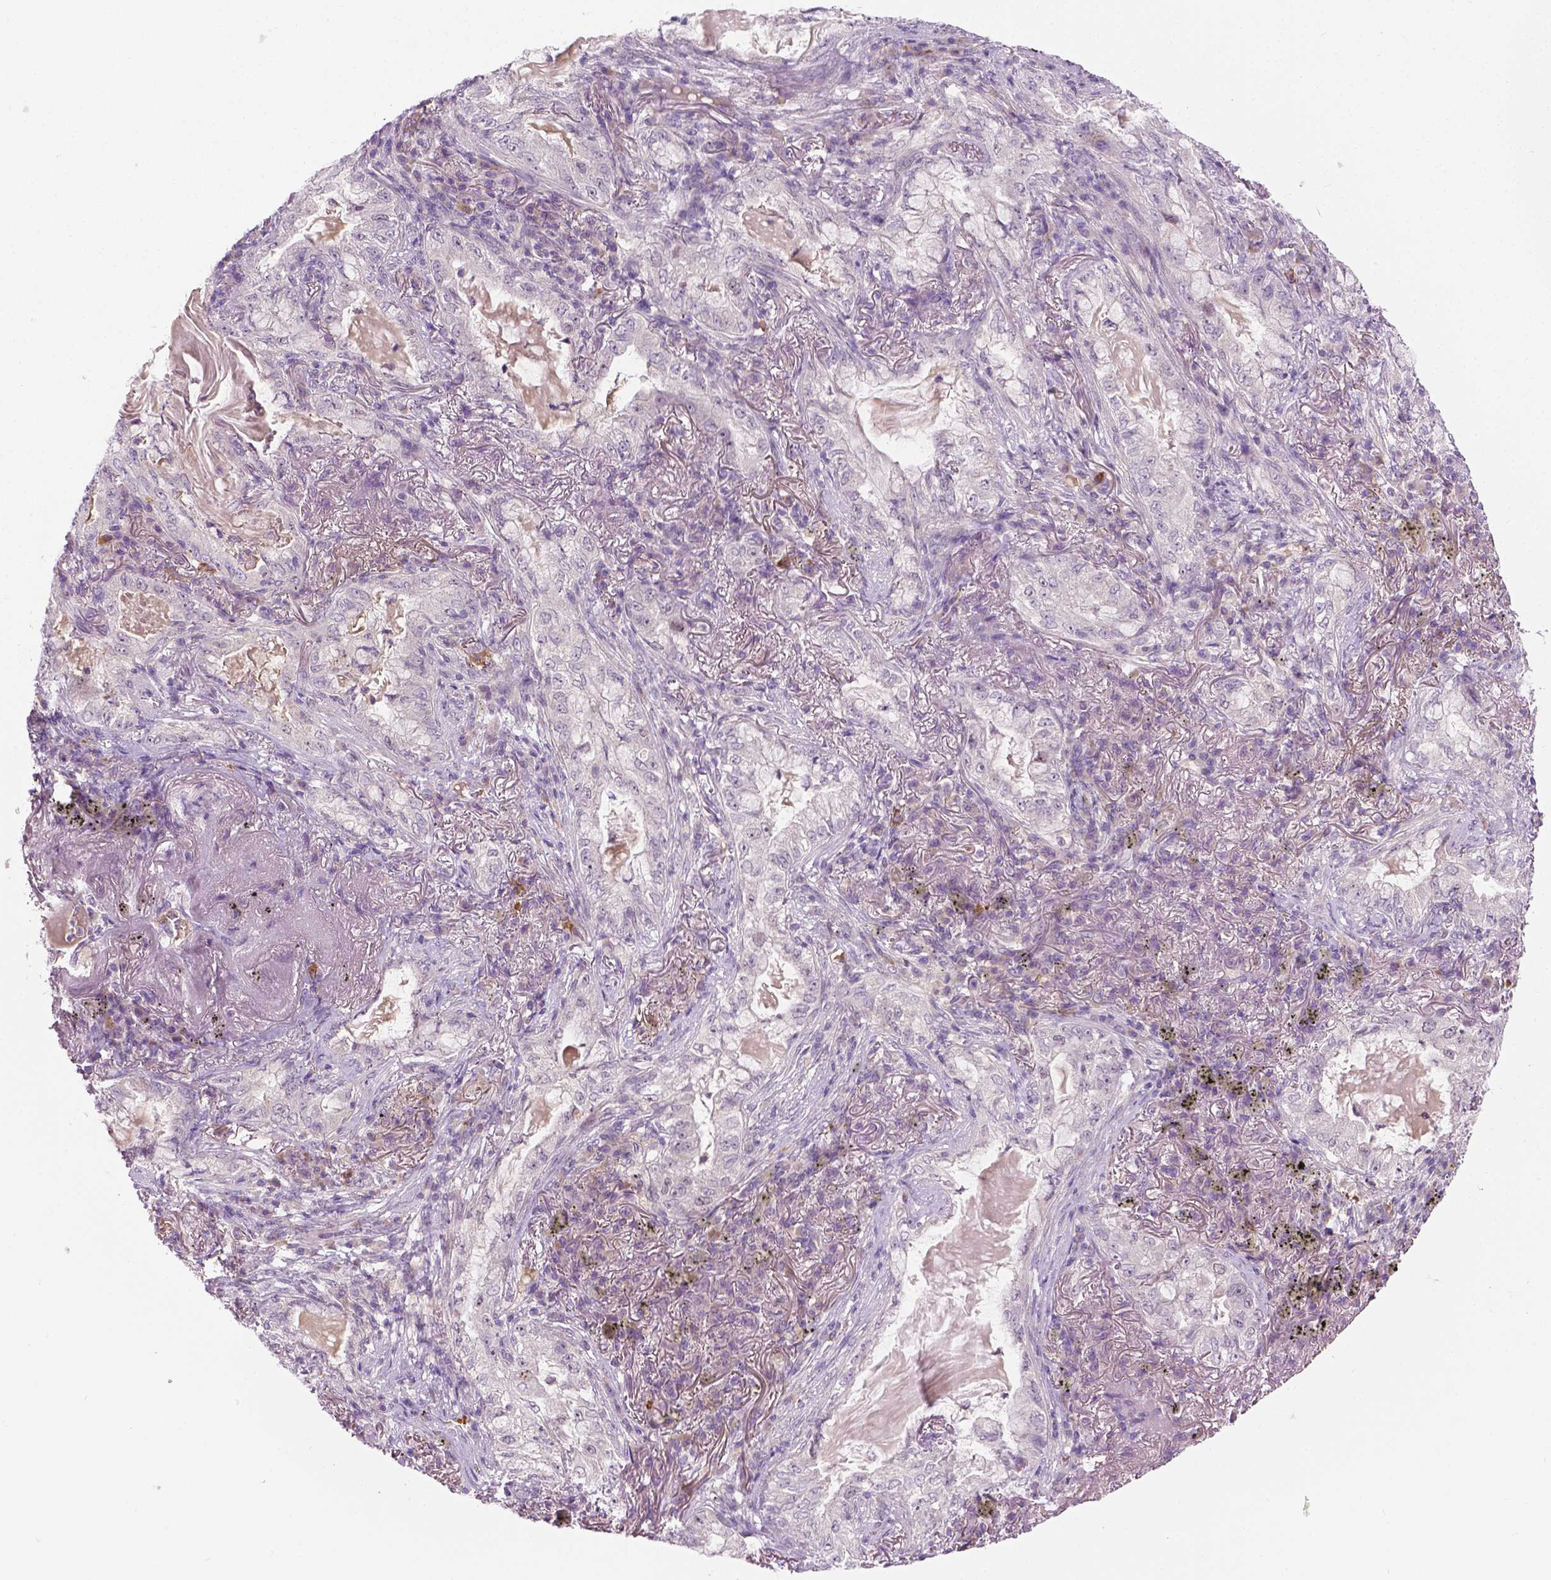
{"staining": {"intensity": "negative", "quantity": "none", "location": "none"}, "tissue": "lung cancer", "cell_type": "Tumor cells", "image_type": "cancer", "snomed": [{"axis": "morphology", "description": "Adenocarcinoma, NOS"}, {"axis": "topography", "description": "Lung"}], "caption": "IHC of lung cancer (adenocarcinoma) shows no positivity in tumor cells. (DAB (3,3'-diaminobenzidine) immunohistochemistry with hematoxylin counter stain).", "gene": "DENND4A", "patient": {"sex": "female", "age": 73}}